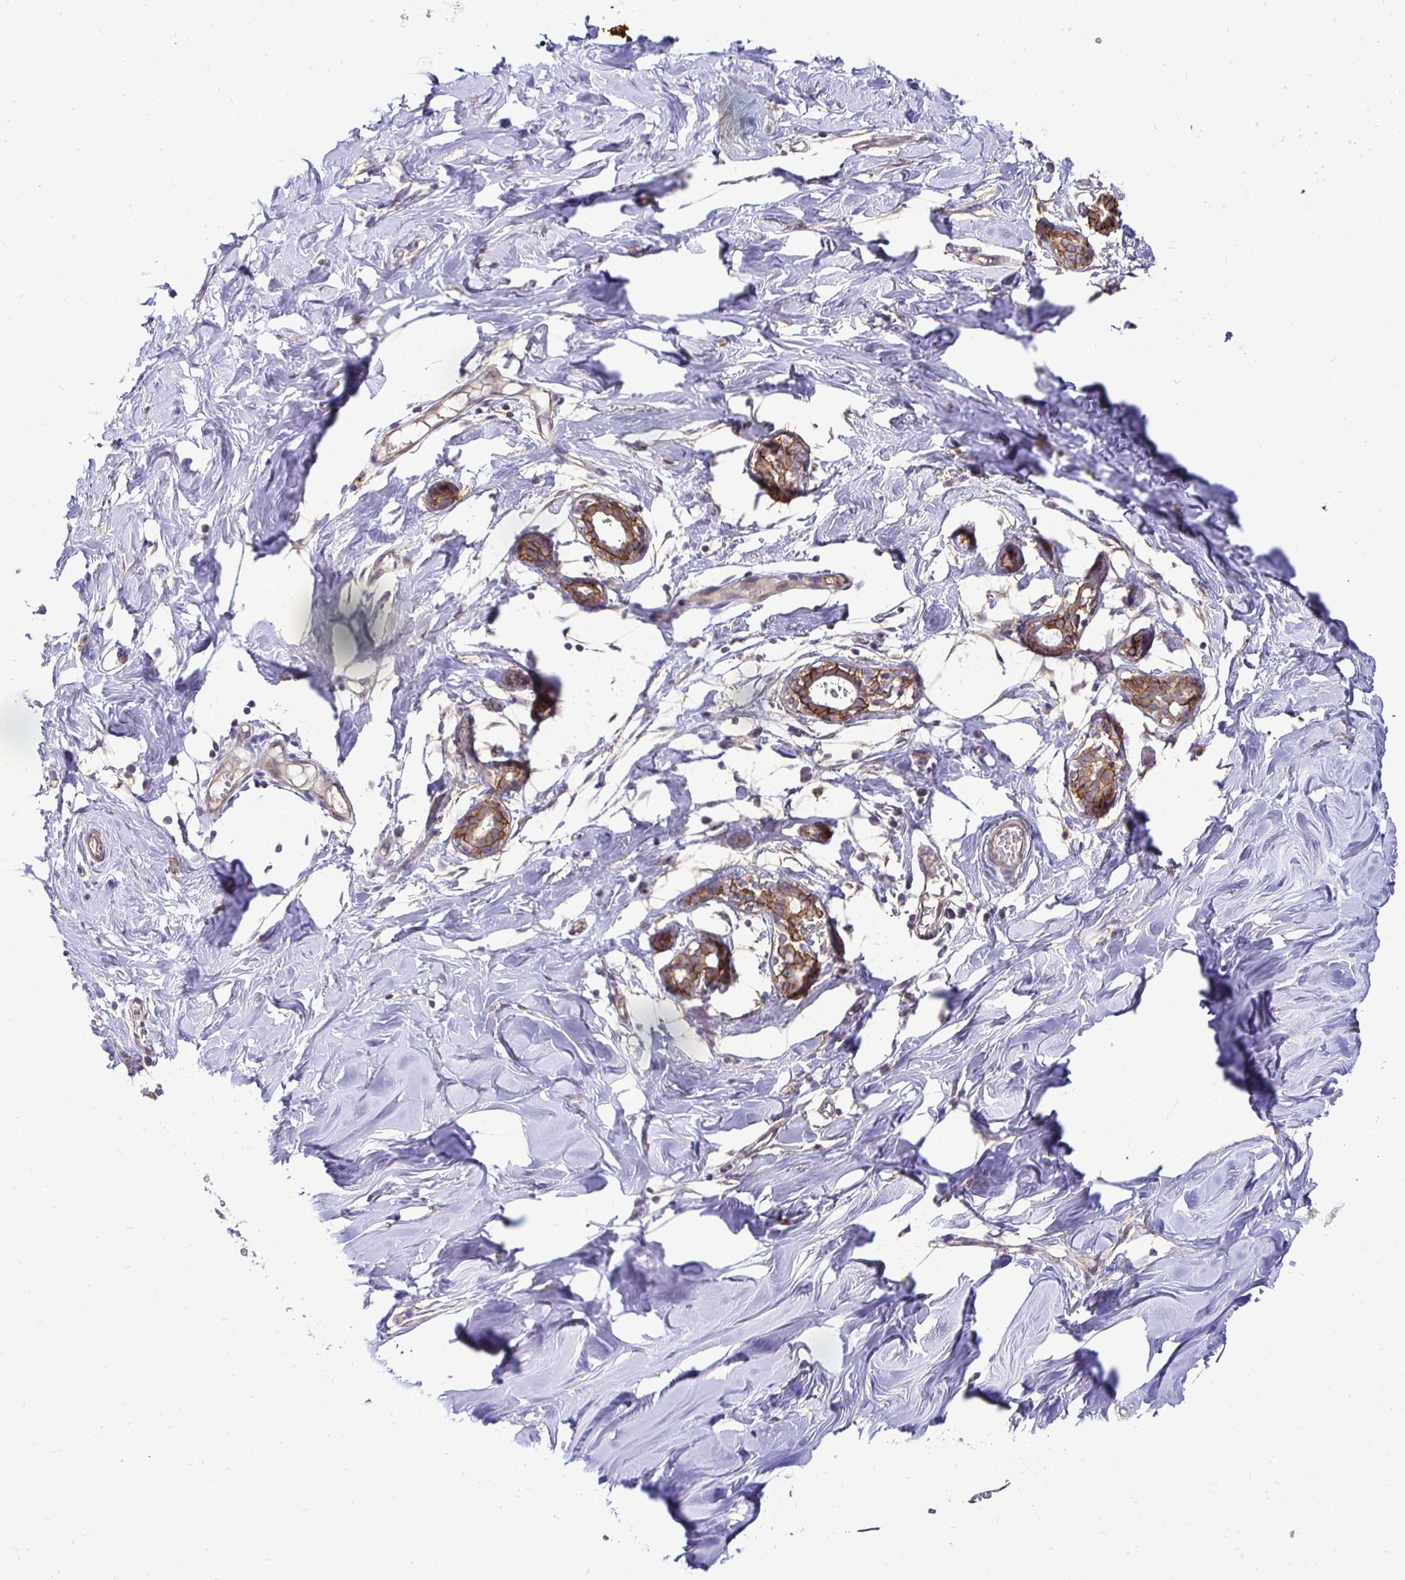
{"staining": {"intensity": "weak", "quantity": "25%-75%", "location": "cytoplasmic/membranous"}, "tissue": "breast", "cell_type": "Adipocytes", "image_type": "normal", "snomed": [{"axis": "morphology", "description": "Normal tissue, NOS"}, {"axis": "topography", "description": "Breast"}], "caption": "Breast stained for a protein shows weak cytoplasmic/membranous positivity in adipocytes. (Brightfield microscopy of DAB IHC at high magnification).", "gene": "SLC9A1", "patient": {"sex": "female", "age": 27}}